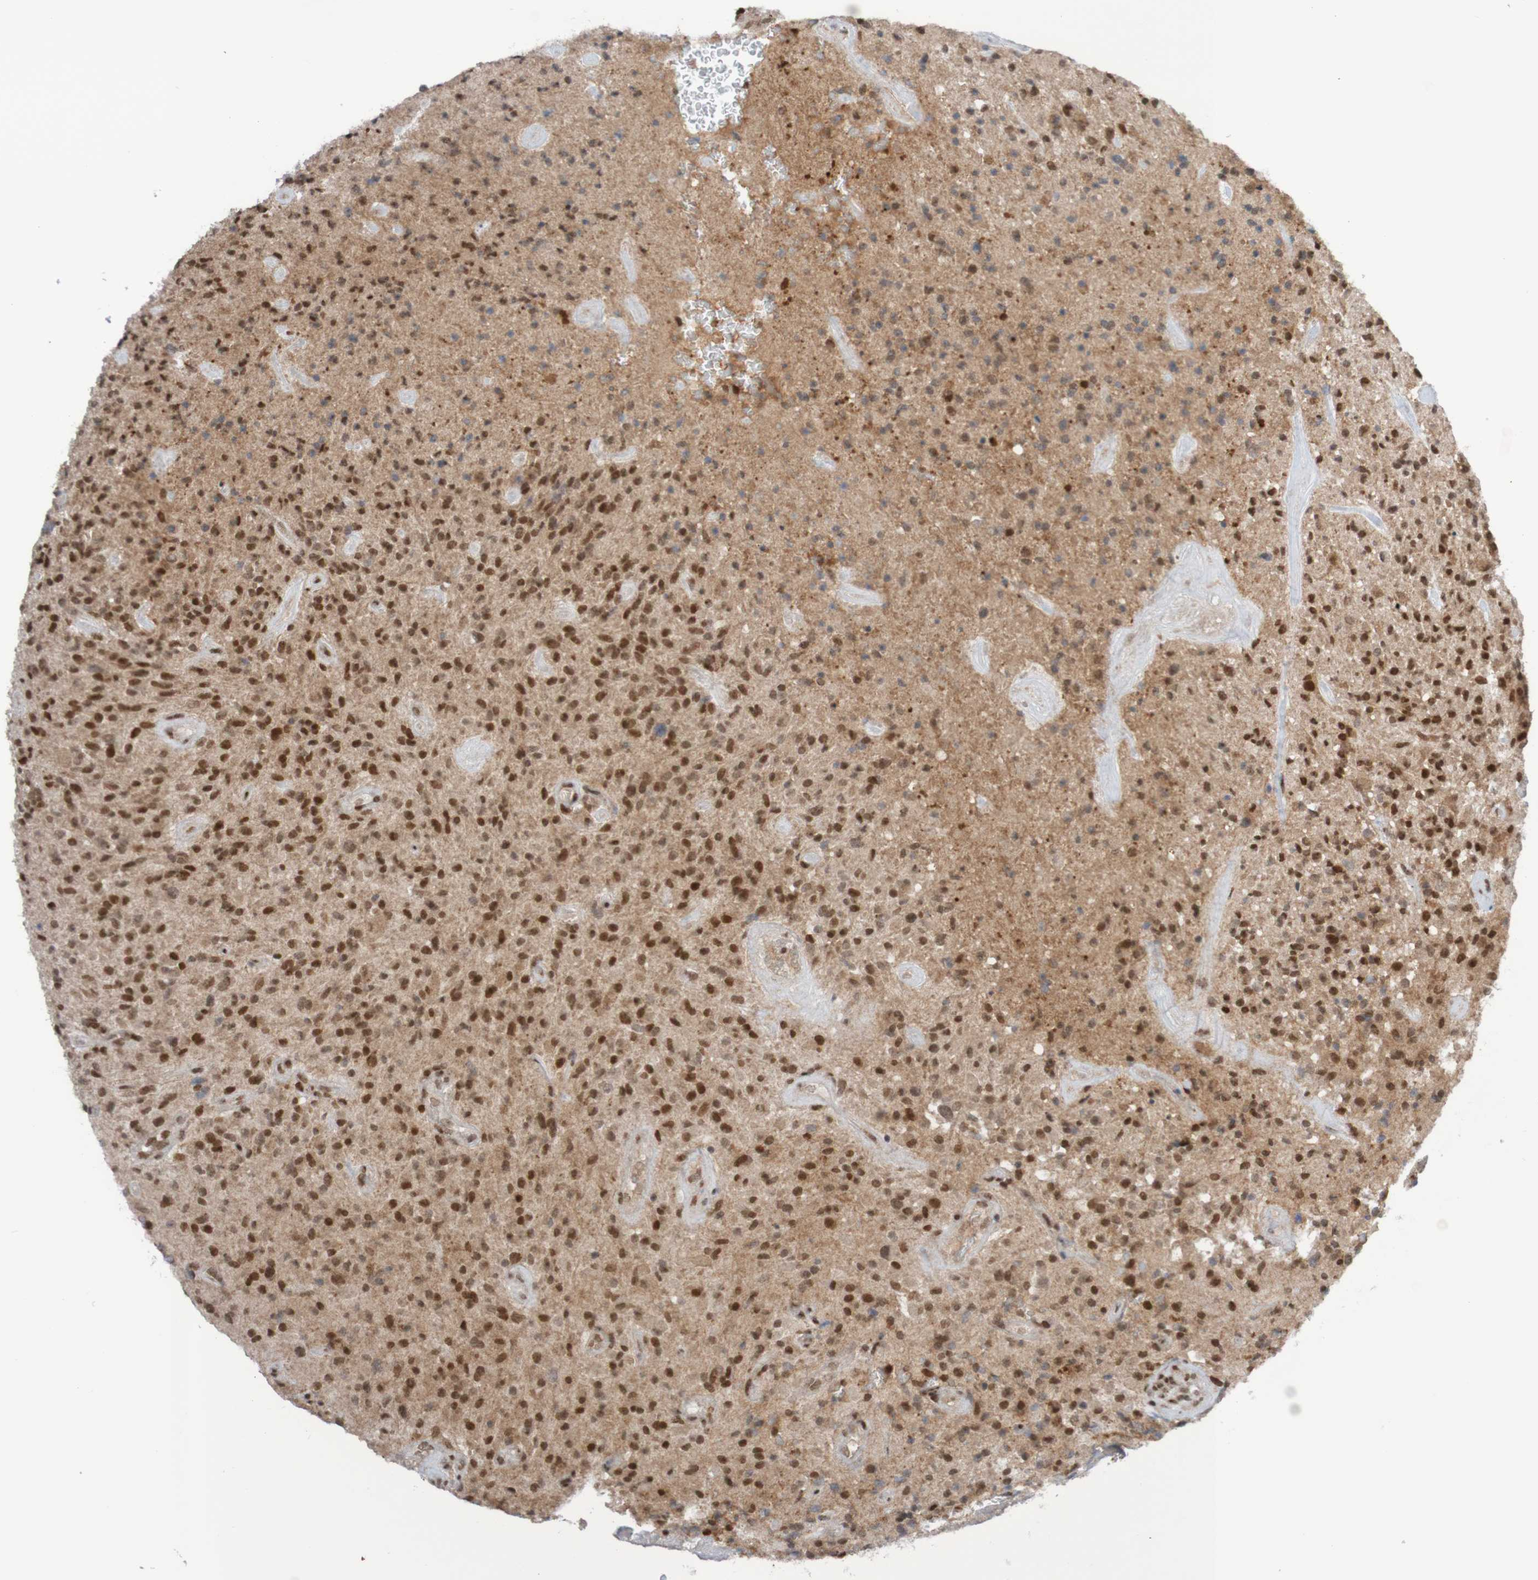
{"staining": {"intensity": "strong", "quantity": ">75%", "location": "nuclear"}, "tissue": "glioma", "cell_type": "Tumor cells", "image_type": "cancer", "snomed": [{"axis": "morphology", "description": "Glioma, malignant, High grade"}, {"axis": "topography", "description": "Brain"}], "caption": "An immunohistochemistry image of tumor tissue is shown. Protein staining in brown shows strong nuclear positivity in malignant glioma (high-grade) within tumor cells. (Stains: DAB (3,3'-diaminobenzidine) in brown, nuclei in blue, Microscopy: brightfield microscopy at high magnification).", "gene": "ITLN1", "patient": {"sex": "male", "age": 71}}